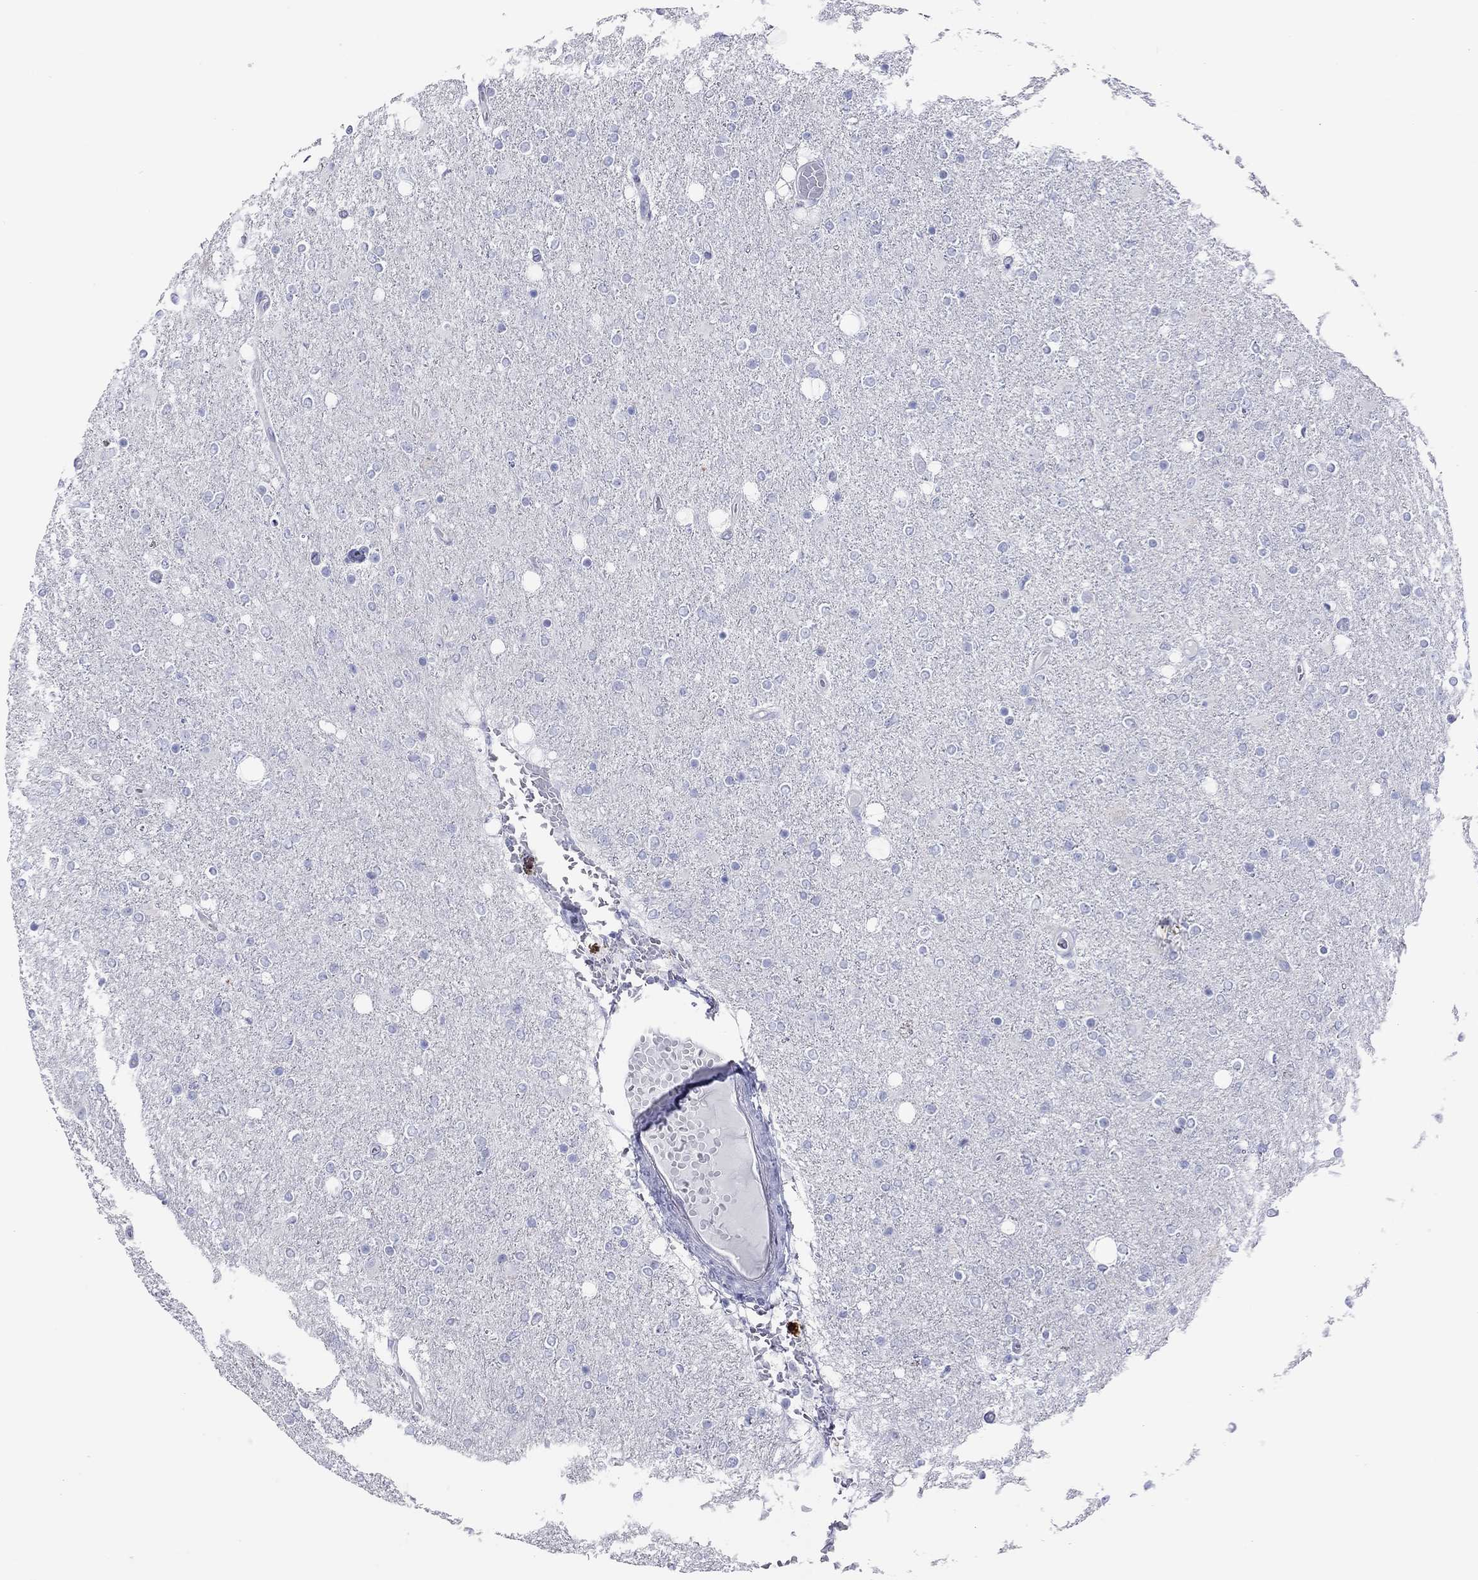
{"staining": {"intensity": "negative", "quantity": "none", "location": "none"}, "tissue": "glioma", "cell_type": "Tumor cells", "image_type": "cancer", "snomed": [{"axis": "morphology", "description": "Glioma, malignant, High grade"}, {"axis": "topography", "description": "Cerebral cortex"}], "caption": "A high-resolution histopathology image shows immunohistochemistry (IHC) staining of malignant glioma (high-grade), which exhibits no significant positivity in tumor cells.", "gene": "VSIG10", "patient": {"sex": "male", "age": 70}}